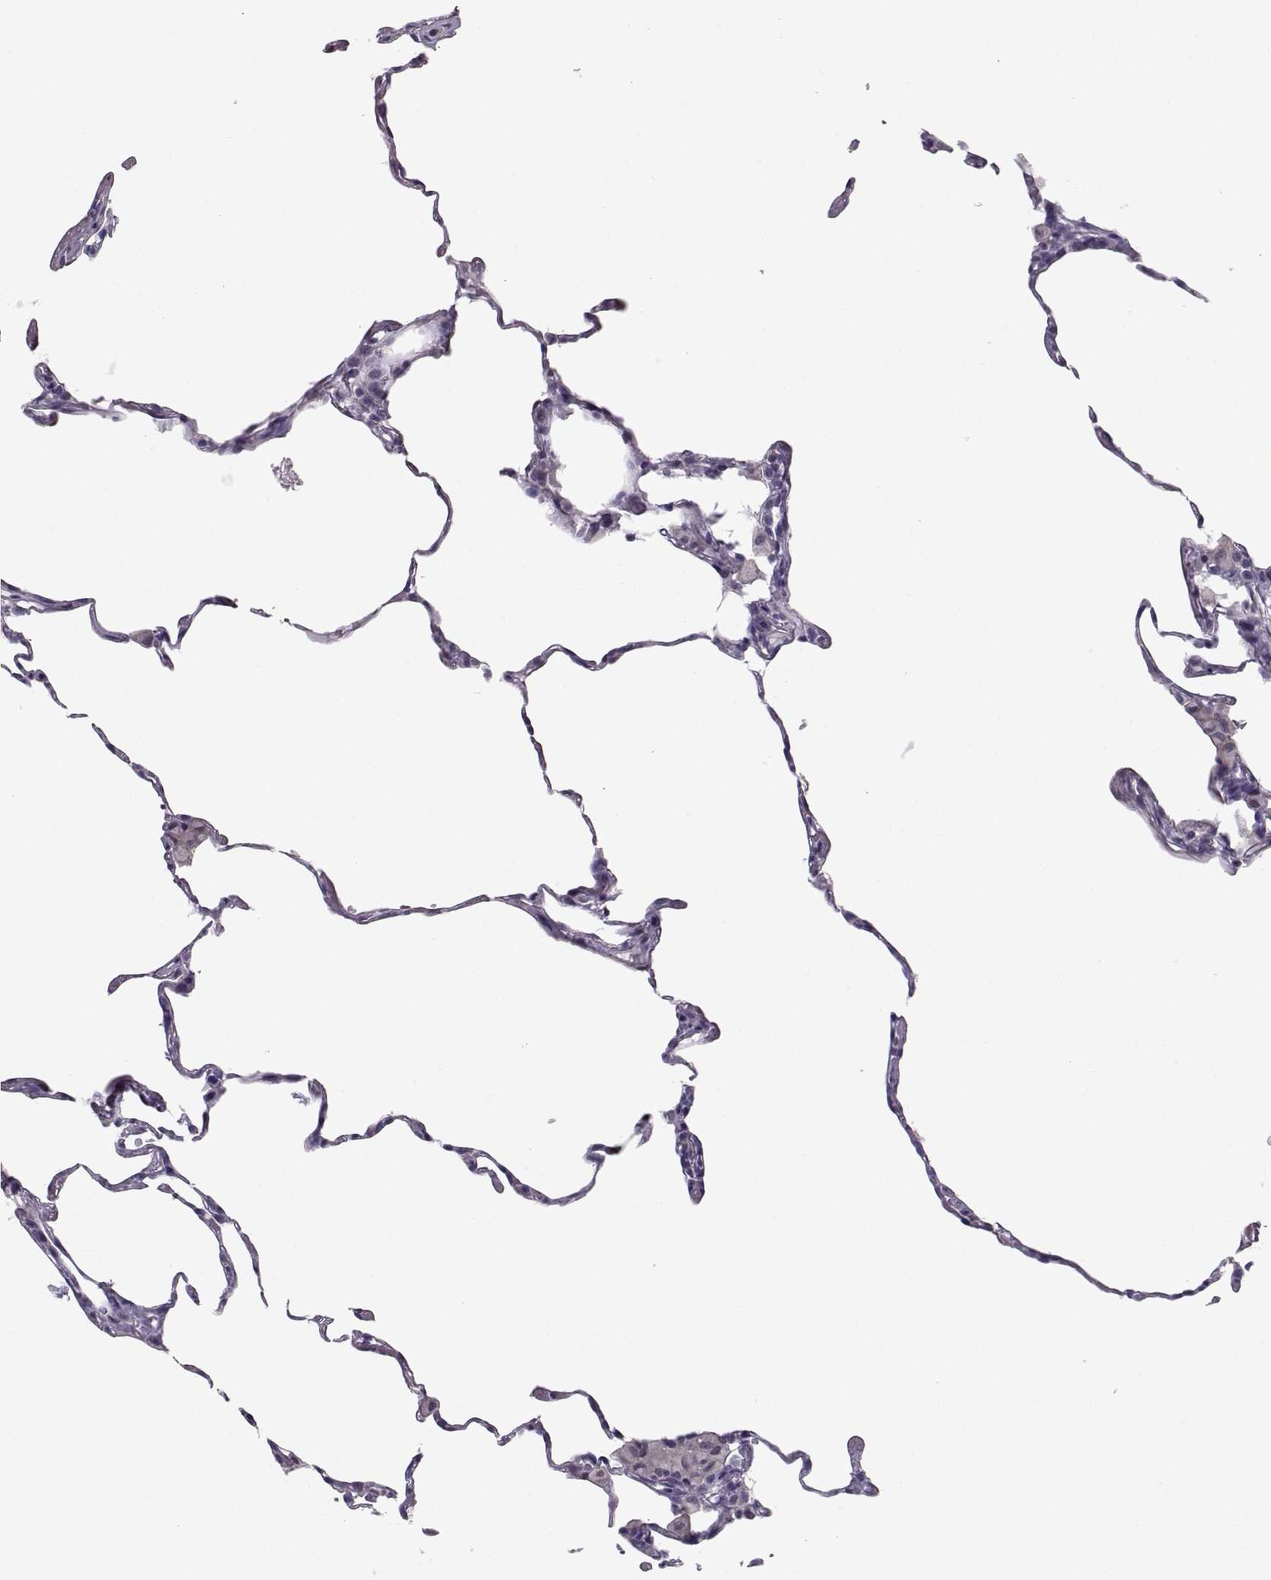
{"staining": {"intensity": "negative", "quantity": "none", "location": "none"}, "tissue": "lung", "cell_type": "Alveolar cells", "image_type": "normal", "snomed": [{"axis": "morphology", "description": "Normal tissue, NOS"}, {"axis": "topography", "description": "Lung"}], "caption": "Benign lung was stained to show a protein in brown. There is no significant positivity in alveolar cells. The staining was performed using DAB (3,3'-diaminobenzidine) to visualize the protein expression in brown, while the nuclei were stained in blue with hematoxylin (Magnification: 20x).", "gene": "DNAAF1", "patient": {"sex": "female", "age": 57}}